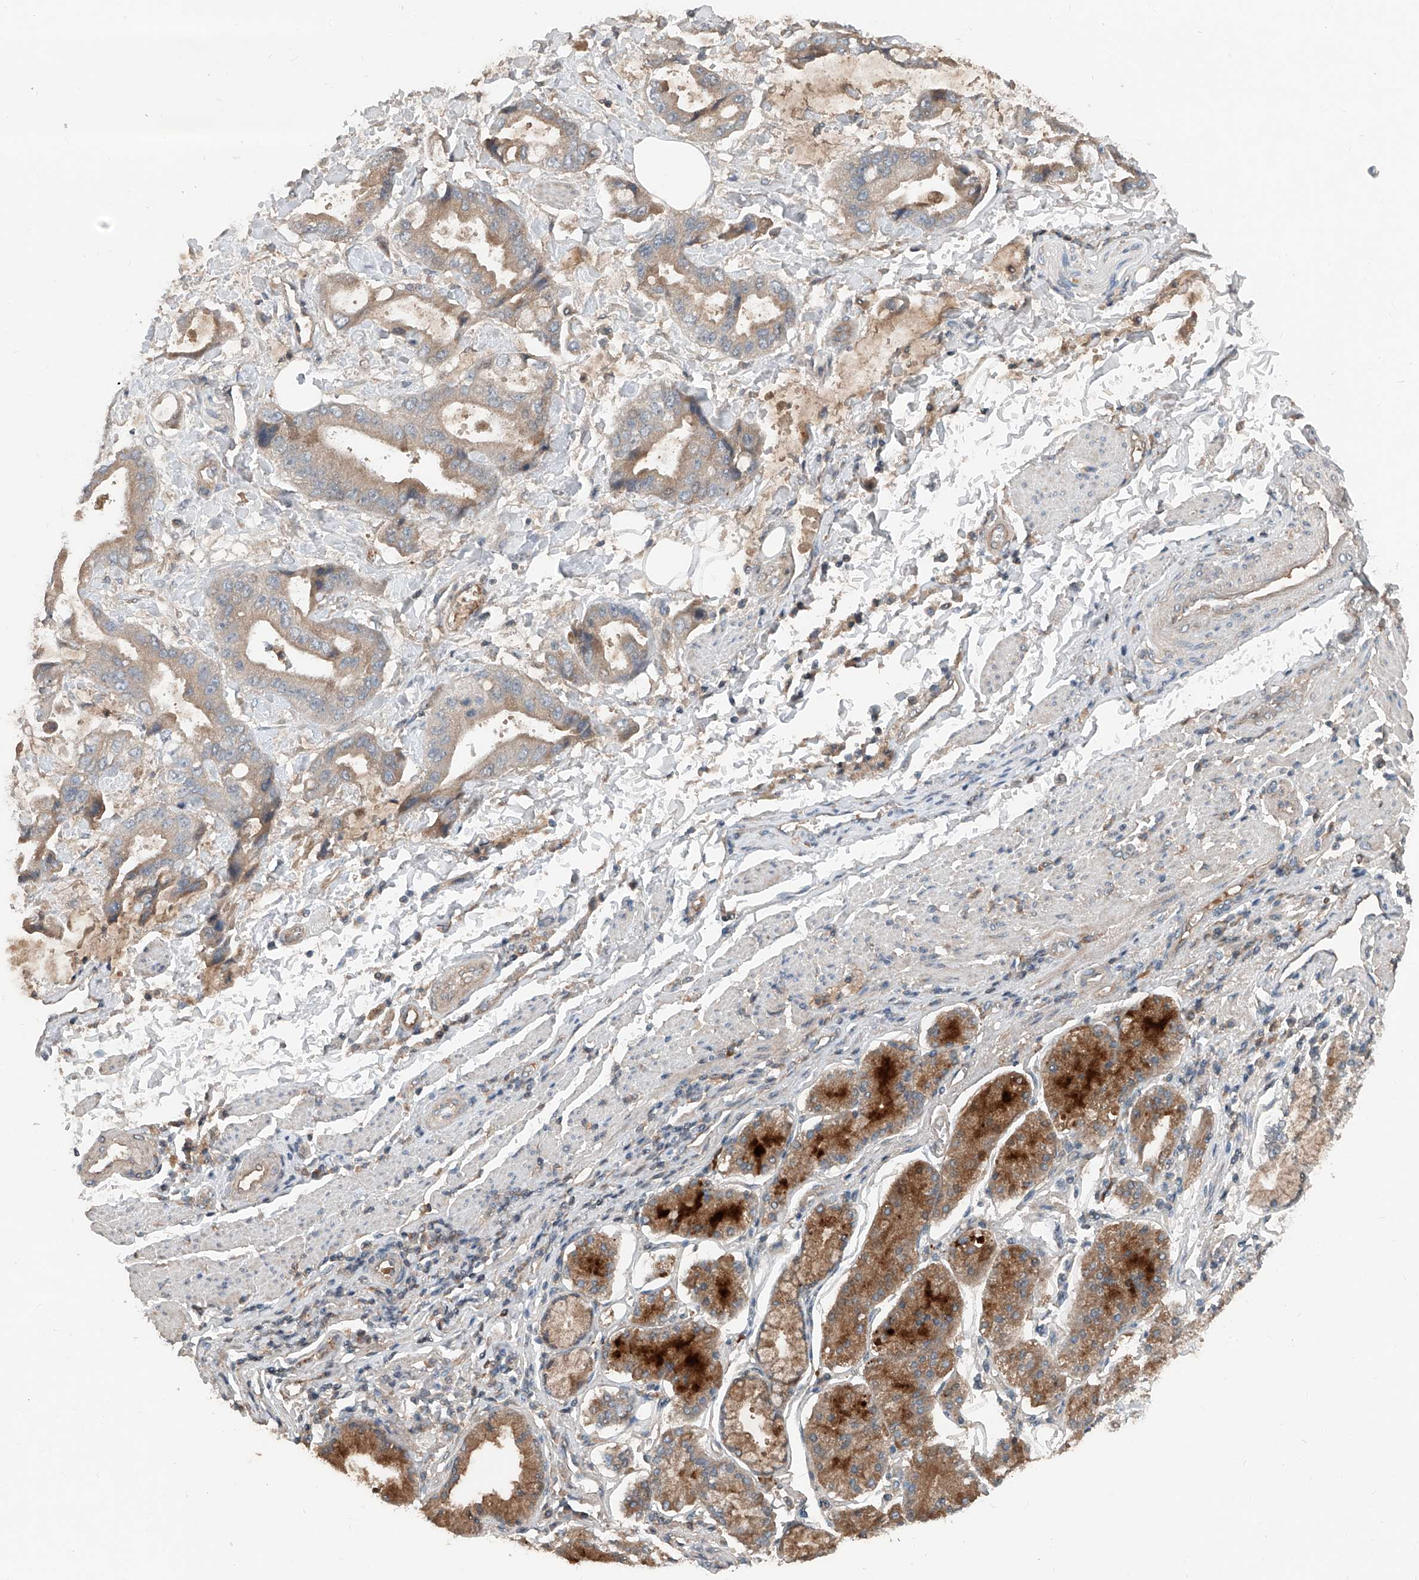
{"staining": {"intensity": "weak", "quantity": ">75%", "location": "cytoplasmic/membranous"}, "tissue": "stomach cancer", "cell_type": "Tumor cells", "image_type": "cancer", "snomed": [{"axis": "morphology", "description": "Adenocarcinoma, NOS"}, {"axis": "topography", "description": "Stomach"}], "caption": "Protein analysis of stomach cancer (adenocarcinoma) tissue displays weak cytoplasmic/membranous staining in approximately >75% of tumor cells. (brown staining indicates protein expression, while blue staining denotes nuclei).", "gene": "ADAM23", "patient": {"sex": "male", "age": 62}}